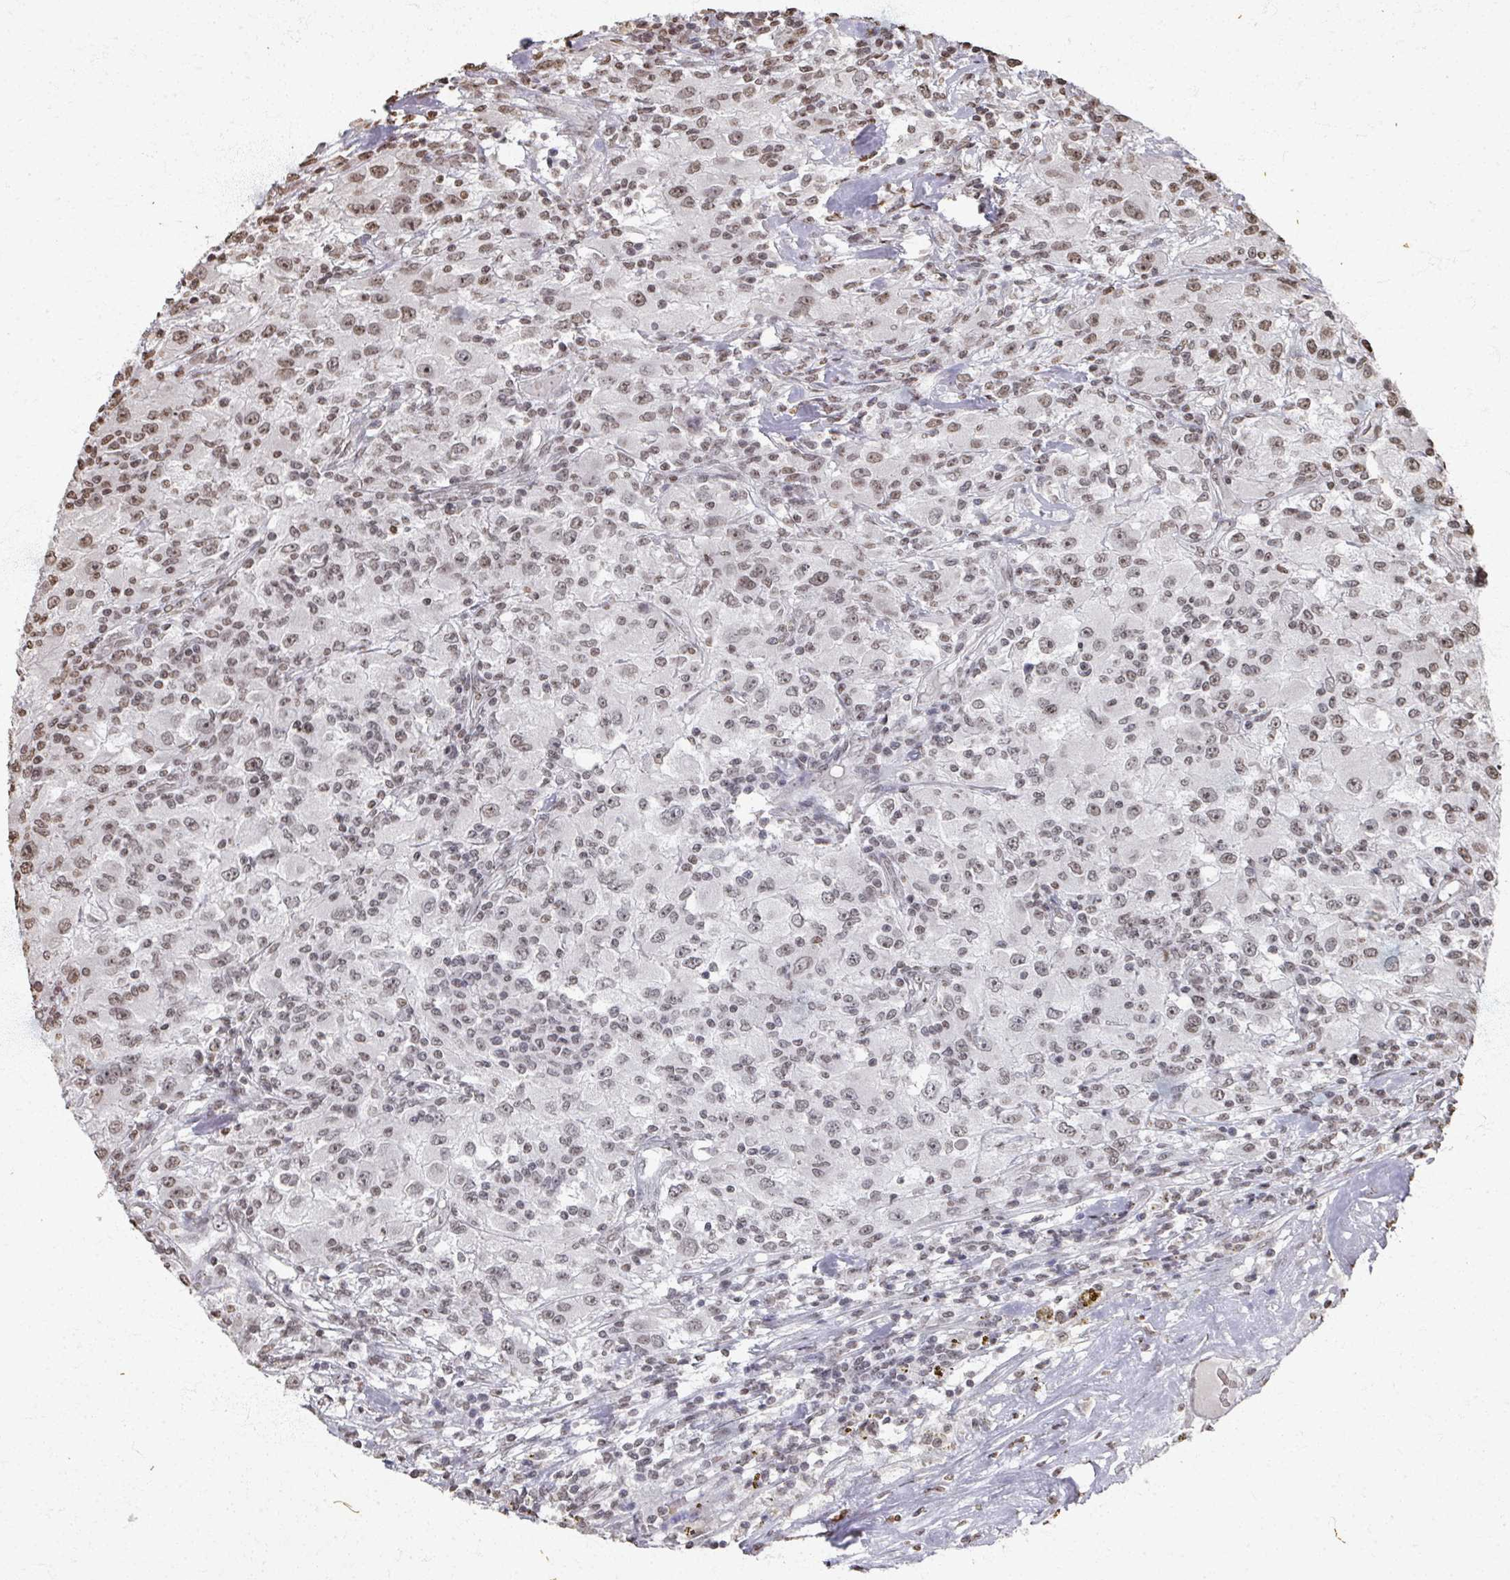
{"staining": {"intensity": "weak", "quantity": "25%-75%", "location": "nuclear"}, "tissue": "renal cancer", "cell_type": "Tumor cells", "image_type": "cancer", "snomed": [{"axis": "morphology", "description": "Adenocarcinoma, NOS"}, {"axis": "topography", "description": "Kidney"}], "caption": "This is a histology image of IHC staining of renal adenocarcinoma, which shows weak staining in the nuclear of tumor cells.", "gene": "DCUN1D5", "patient": {"sex": "female", "age": 67}}